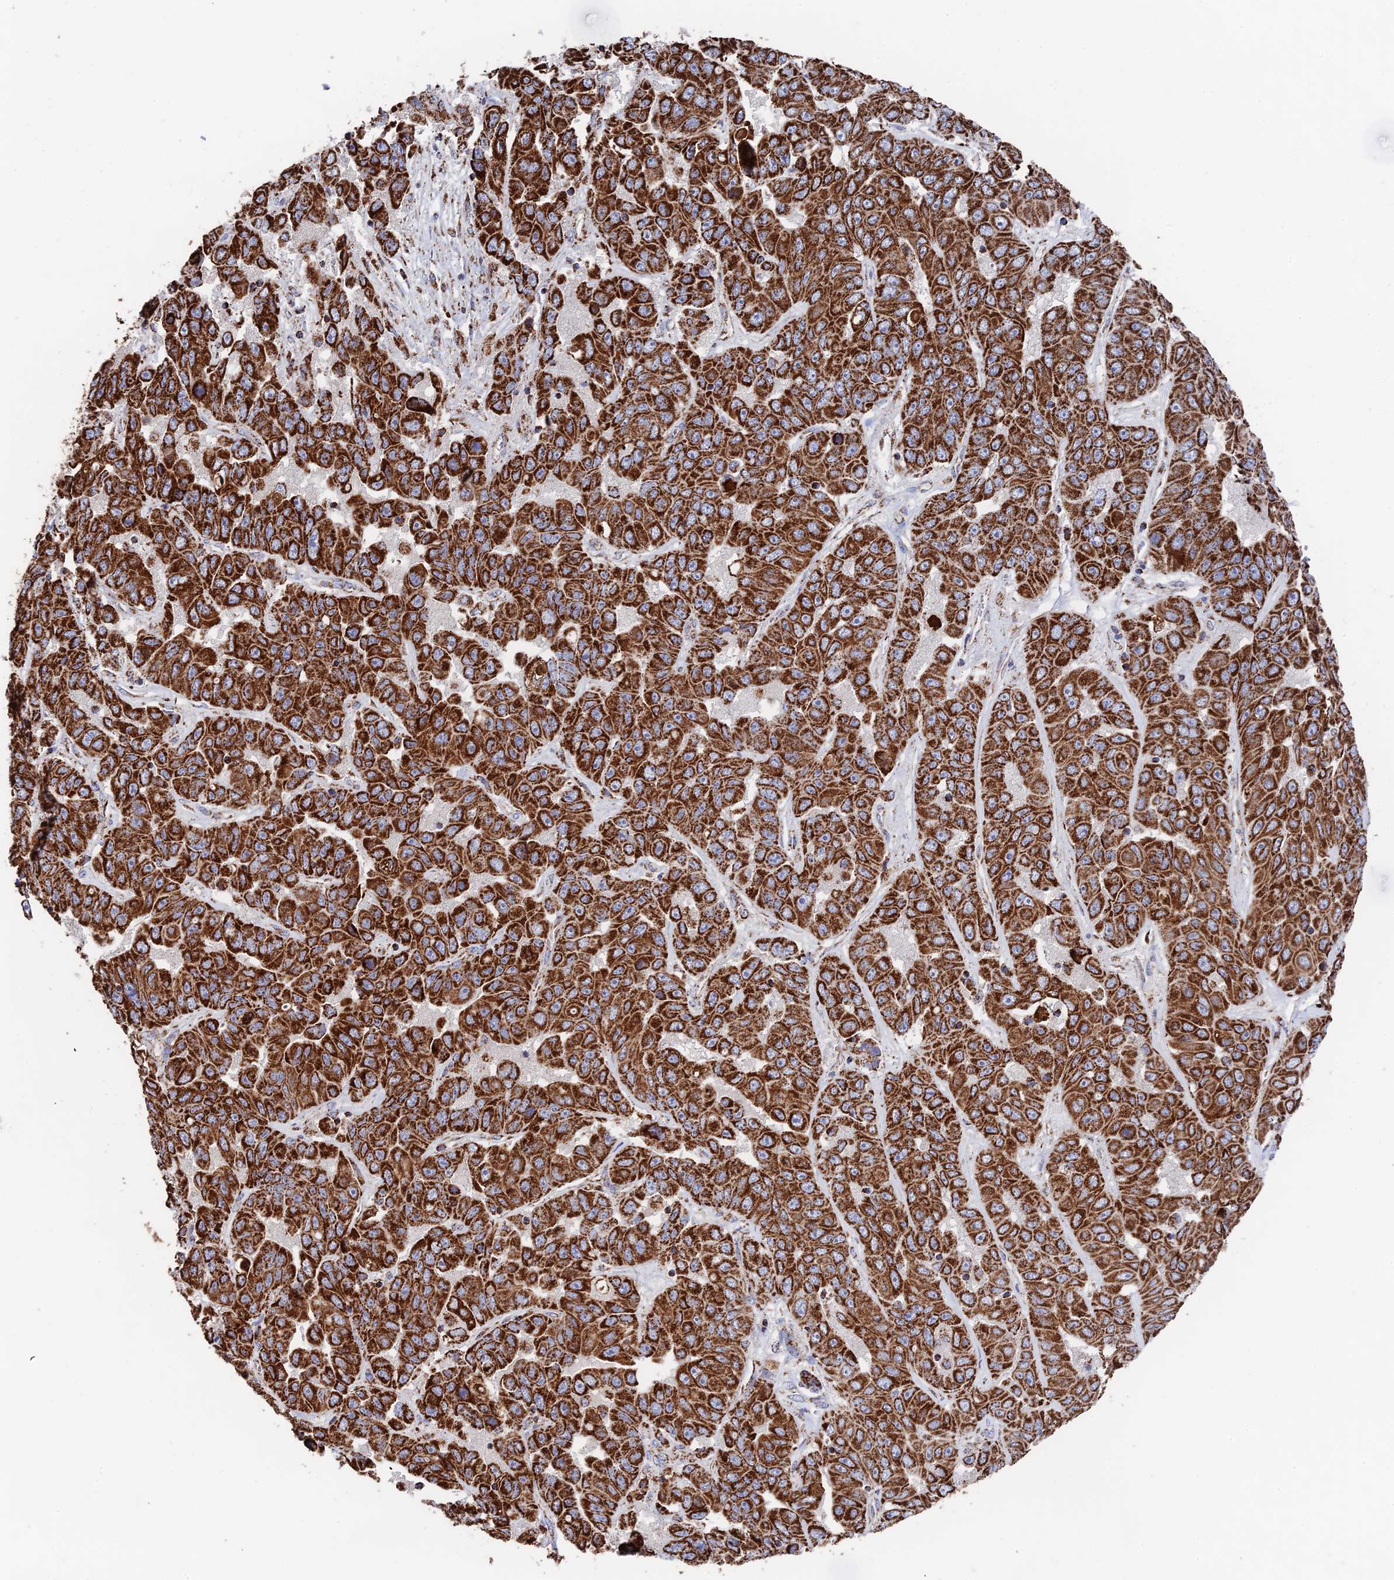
{"staining": {"intensity": "strong", "quantity": ">75%", "location": "cytoplasmic/membranous"}, "tissue": "liver cancer", "cell_type": "Tumor cells", "image_type": "cancer", "snomed": [{"axis": "morphology", "description": "Cholangiocarcinoma"}, {"axis": "topography", "description": "Liver"}], "caption": "Immunohistochemistry (IHC) (DAB) staining of liver cholangiocarcinoma shows strong cytoplasmic/membranous protein staining in about >75% of tumor cells.", "gene": "HAUS8", "patient": {"sex": "female", "age": 52}}